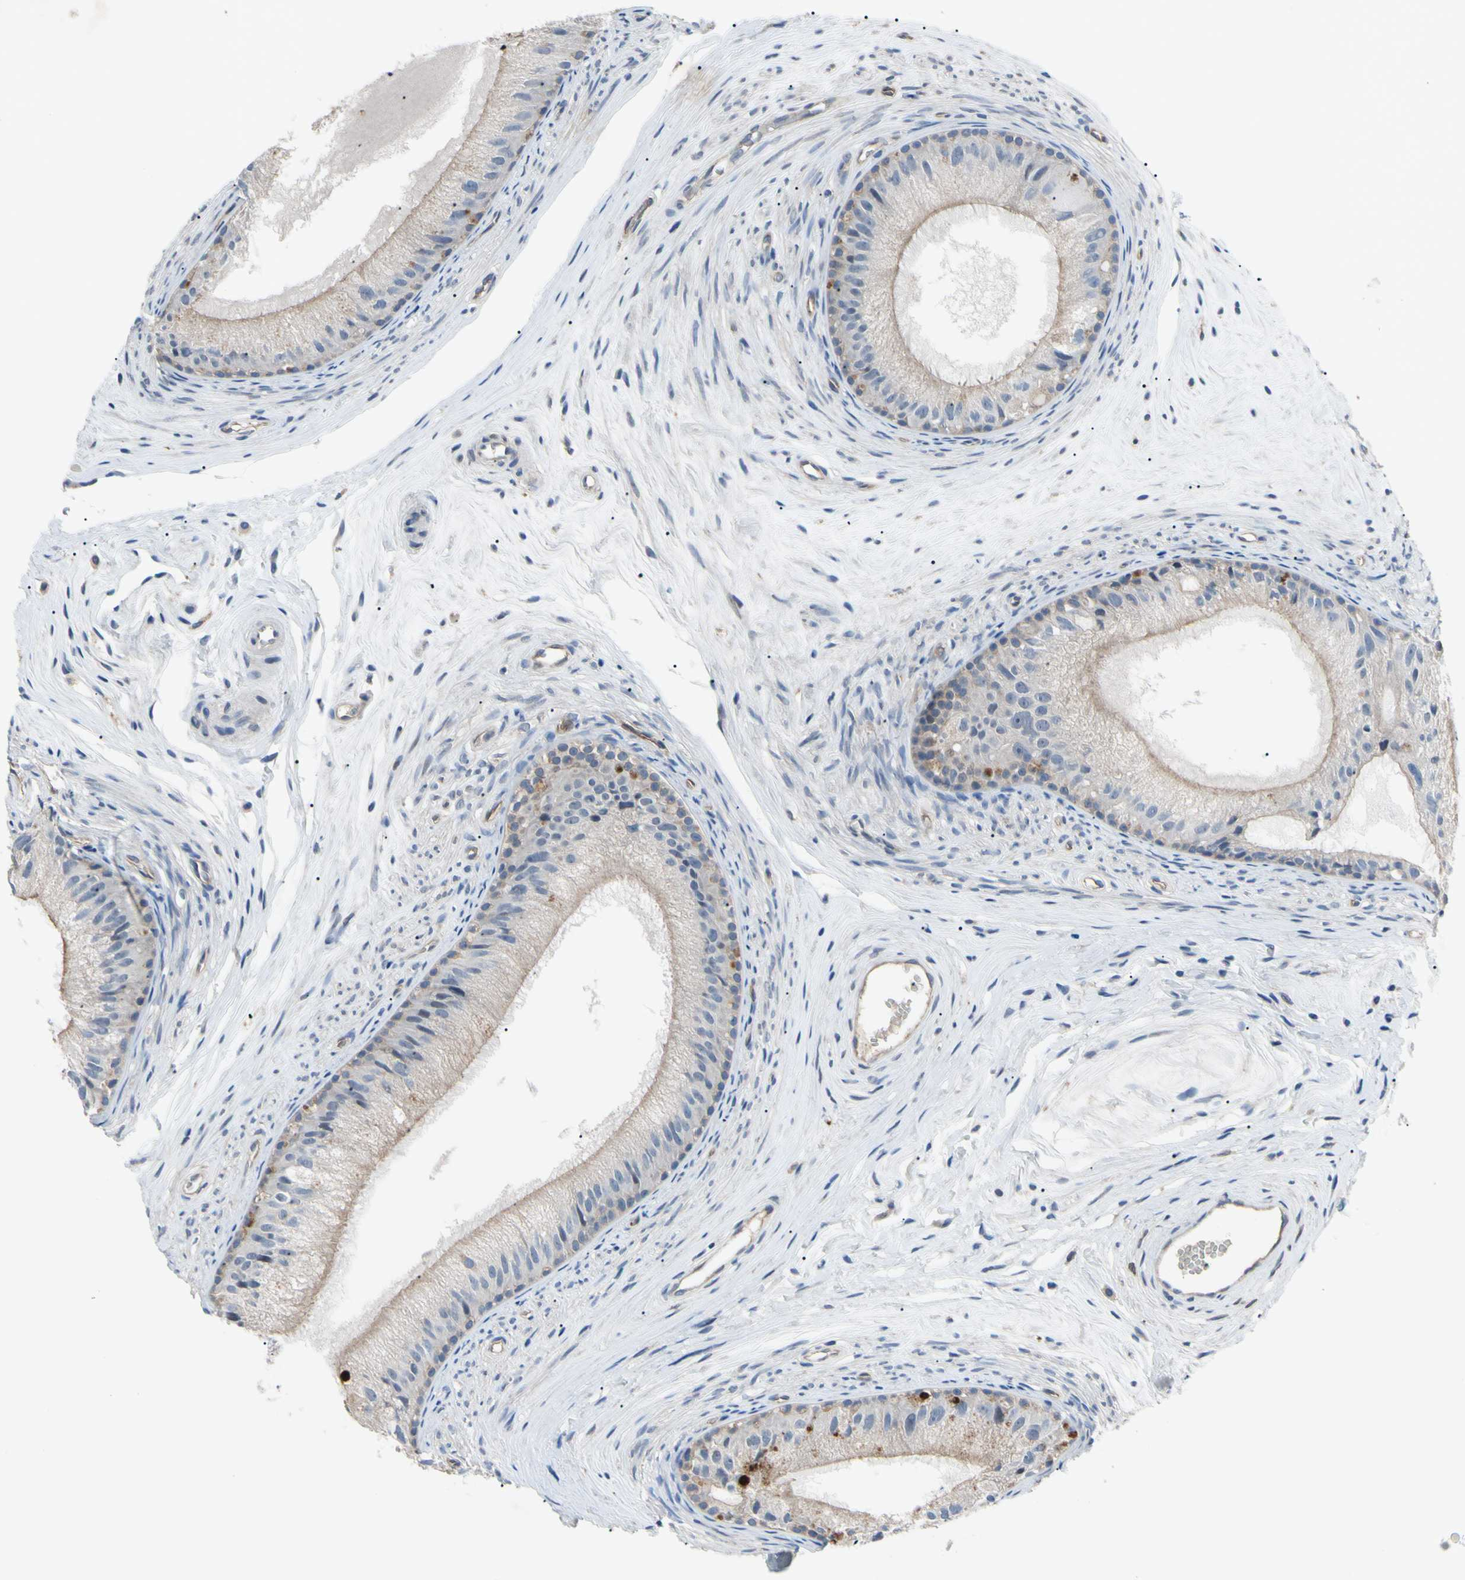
{"staining": {"intensity": "weak", "quantity": "25%-75%", "location": "cytoplasmic/membranous"}, "tissue": "epididymis", "cell_type": "Glandular cells", "image_type": "normal", "snomed": [{"axis": "morphology", "description": "Normal tissue, NOS"}, {"axis": "topography", "description": "Epididymis"}], "caption": "The immunohistochemical stain highlights weak cytoplasmic/membranous staining in glandular cells of benign epididymis.", "gene": "HILPDA", "patient": {"sex": "male", "age": 56}}